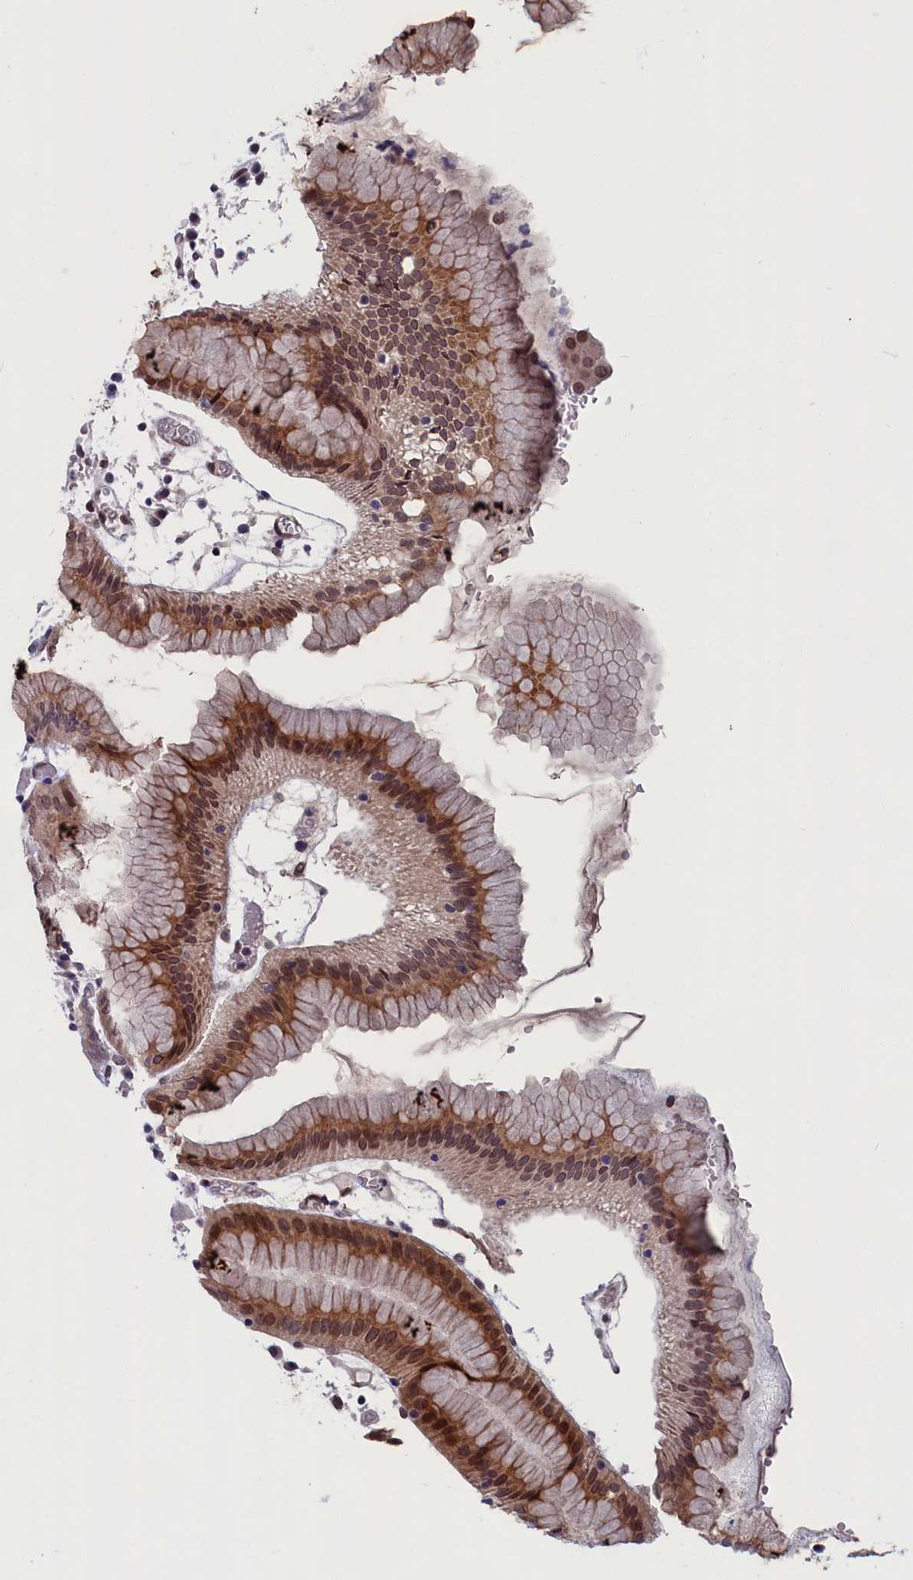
{"staining": {"intensity": "strong", "quantity": "25%-75%", "location": "cytoplasmic/membranous,nuclear"}, "tissue": "stomach", "cell_type": "Glandular cells", "image_type": "normal", "snomed": [{"axis": "morphology", "description": "Normal tissue, NOS"}, {"axis": "topography", "description": "Stomach"}, {"axis": "topography", "description": "Stomach, lower"}], "caption": "Stomach stained for a protein (brown) displays strong cytoplasmic/membranous,nuclear positive staining in about 25%-75% of glandular cells.", "gene": "GPSM1", "patient": {"sex": "female", "age": 75}}